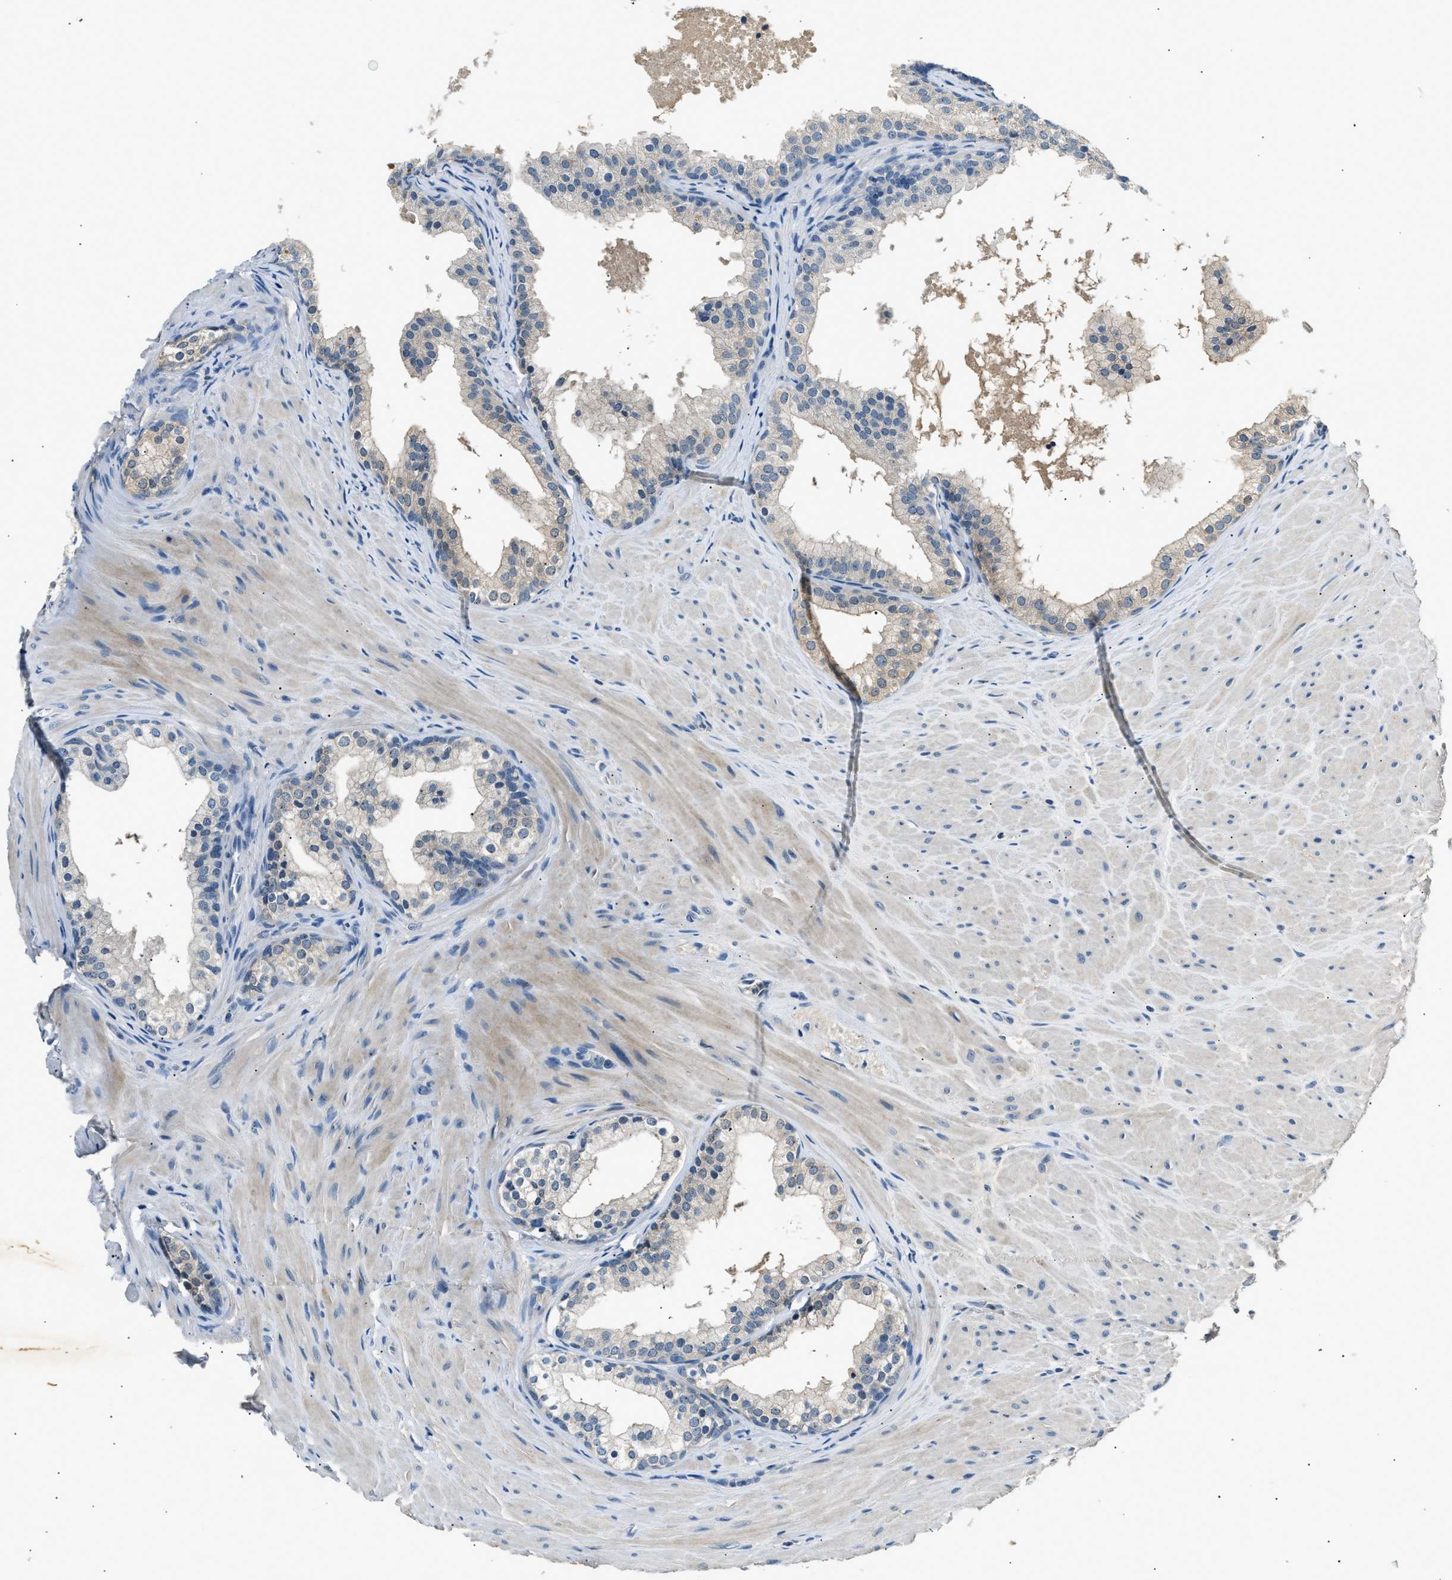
{"staining": {"intensity": "negative", "quantity": "none", "location": "none"}, "tissue": "prostate cancer", "cell_type": "Tumor cells", "image_type": "cancer", "snomed": [{"axis": "morphology", "description": "Adenocarcinoma, Low grade"}, {"axis": "topography", "description": "Prostate"}], "caption": "Immunohistochemical staining of prostate cancer (low-grade adenocarcinoma) displays no significant positivity in tumor cells.", "gene": "INHA", "patient": {"sex": "male", "age": 69}}